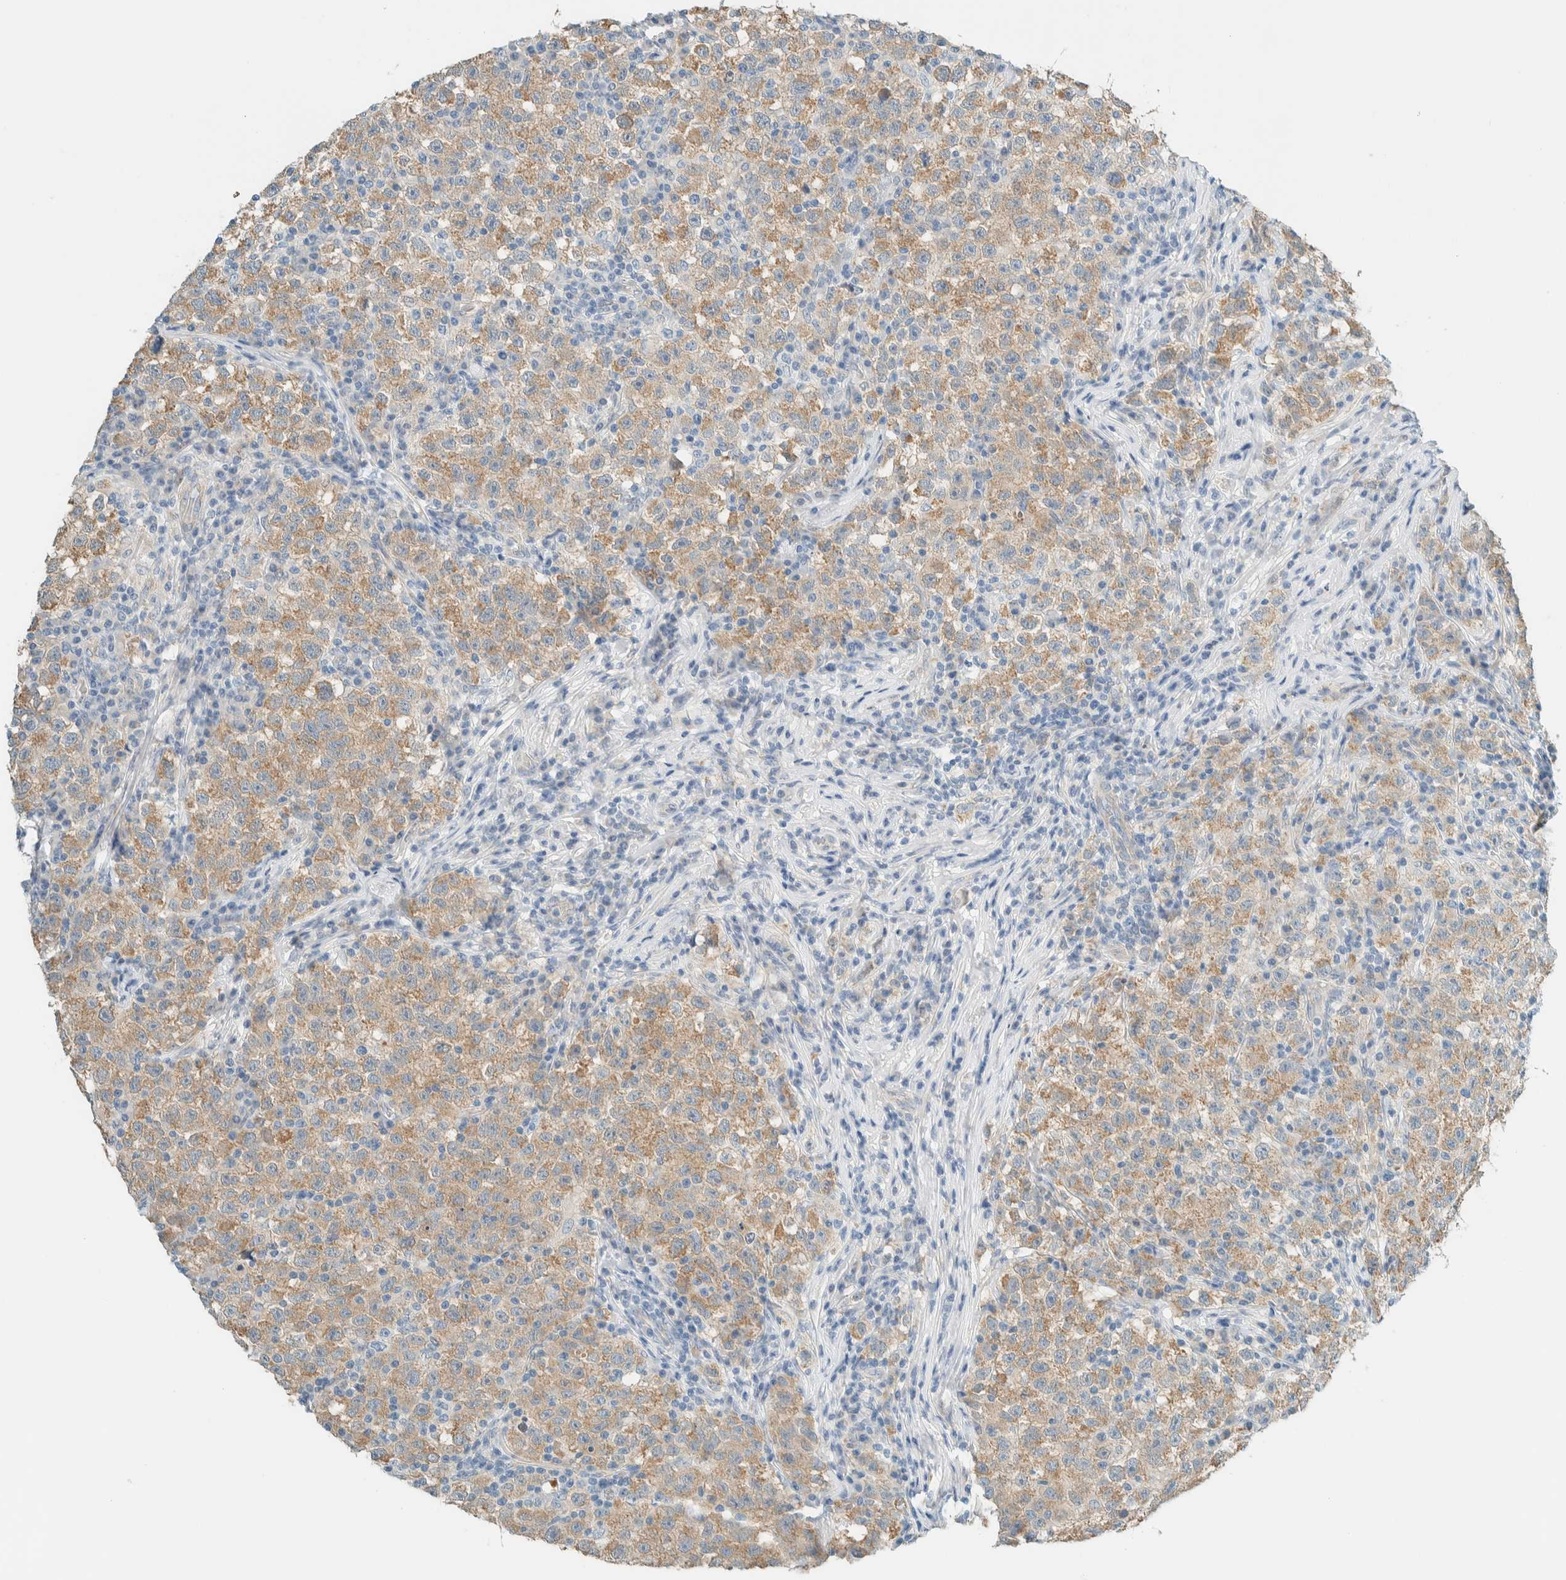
{"staining": {"intensity": "moderate", "quantity": ">75%", "location": "cytoplasmic/membranous"}, "tissue": "testis cancer", "cell_type": "Tumor cells", "image_type": "cancer", "snomed": [{"axis": "morphology", "description": "Seminoma, NOS"}, {"axis": "topography", "description": "Testis"}], "caption": "Immunohistochemistry of human seminoma (testis) exhibits medium levels of moderate cytoplasmic/membranous positivity in approximately >75% of tumor cells.", "gene": "ALDH7A1", "patient": {"sex": "male", "age": 22}}